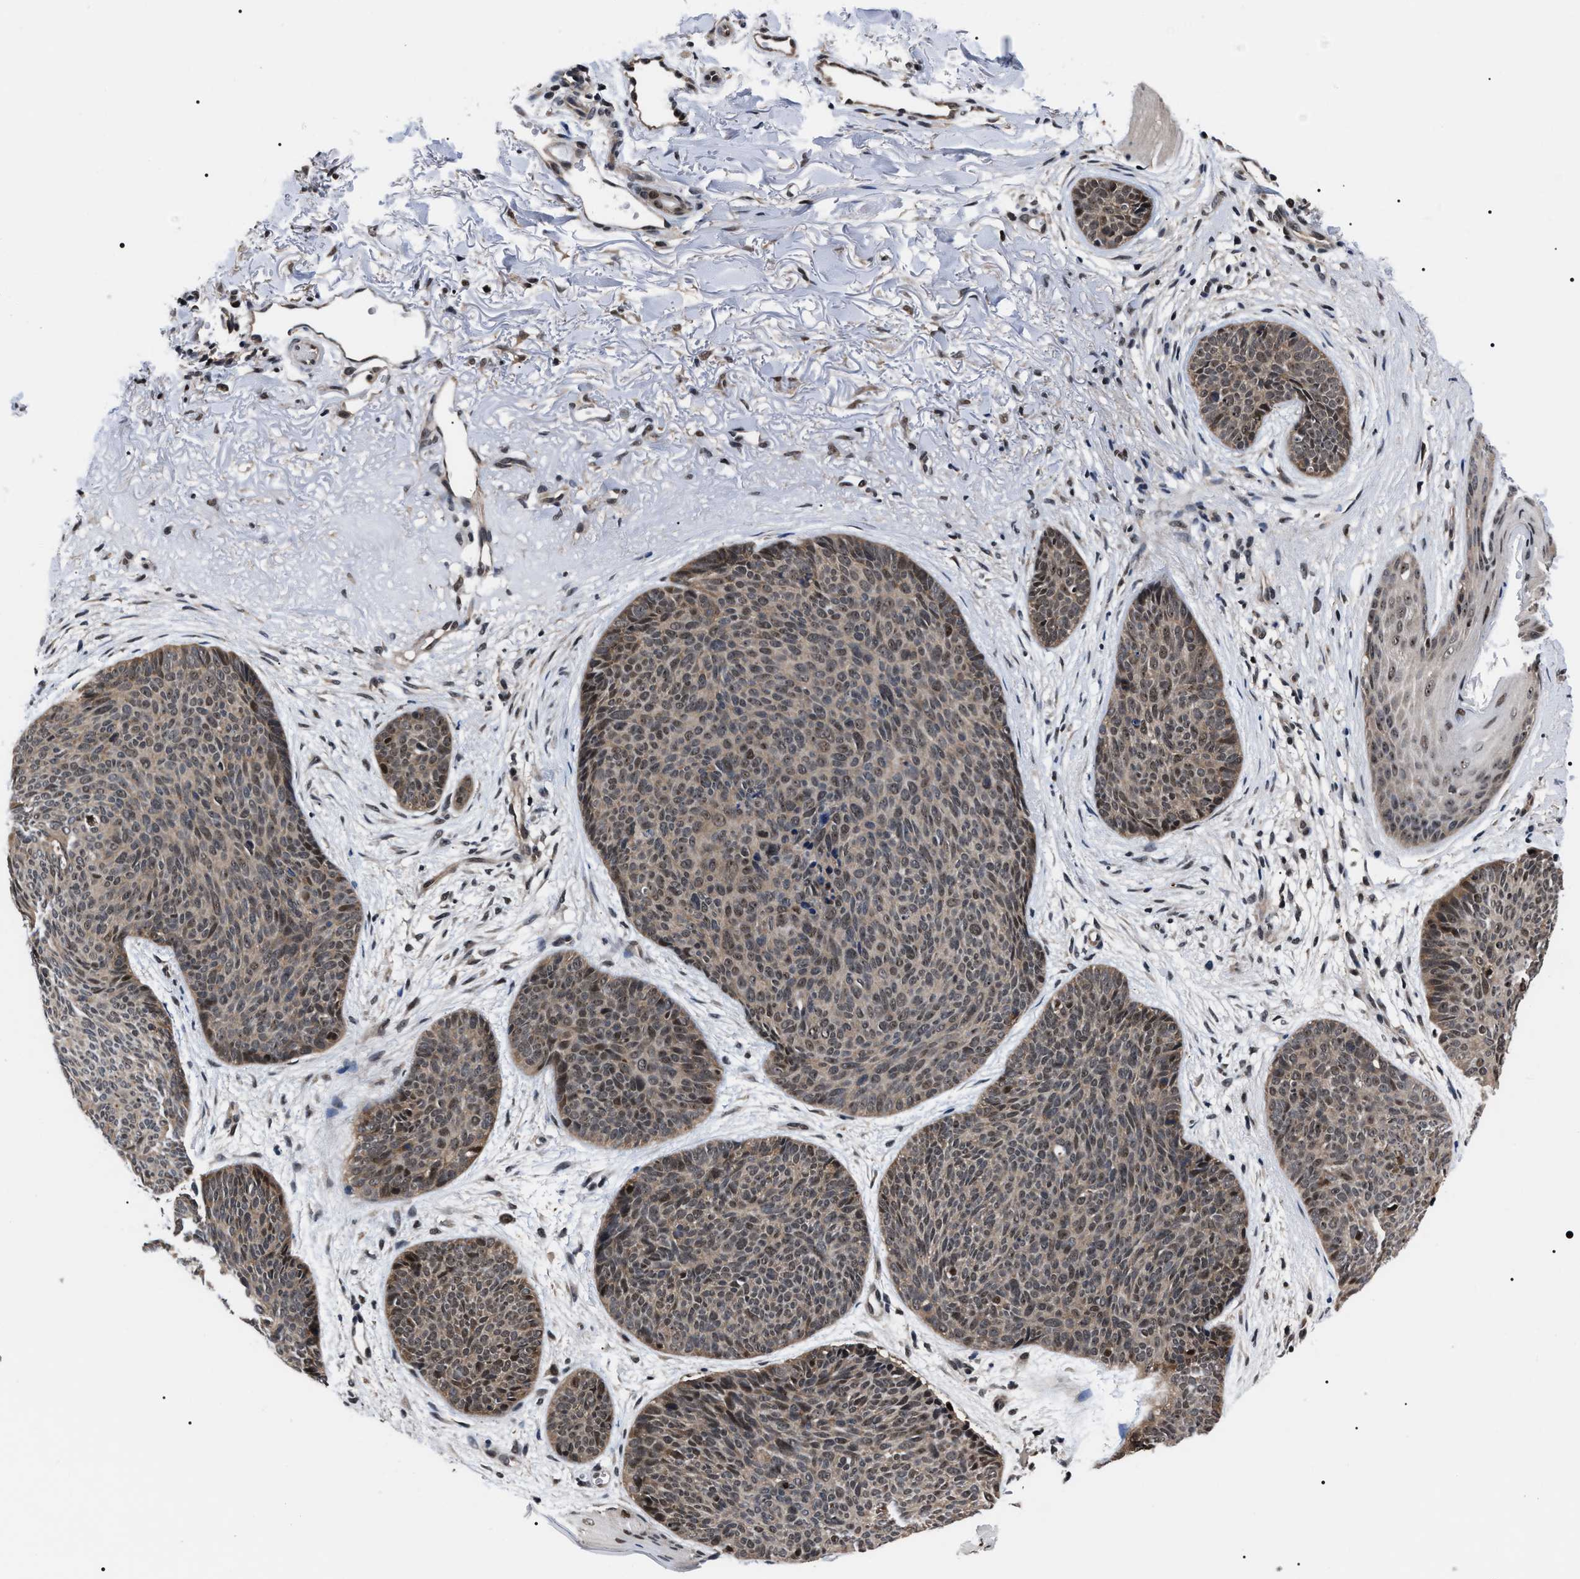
{"staining": {"intensity": "weak", "quantity": ">75%", "location": "cytoplasmic/membranous,nuclear"}, "tissue": "skin cancer", "cell_type": "Tumor cells", "image_type": "cancer", "snomed": [{"axis": "morphology", "description": "Normal tissue, NOS"}, {"axis": "morphology", "description": "Basal cell carcinoma"}, {"axis": "topography", "description": "Skin"}], "caption": "Immunohistochemical staining of human basal cell carcinoma (skin) displays low levels of weak cytoplasmic/membranous and nuclear positivity in about >75% of tumor cells.", "gene": "CSNK2A1", "patient": {"sex": "female", "age": 70}}